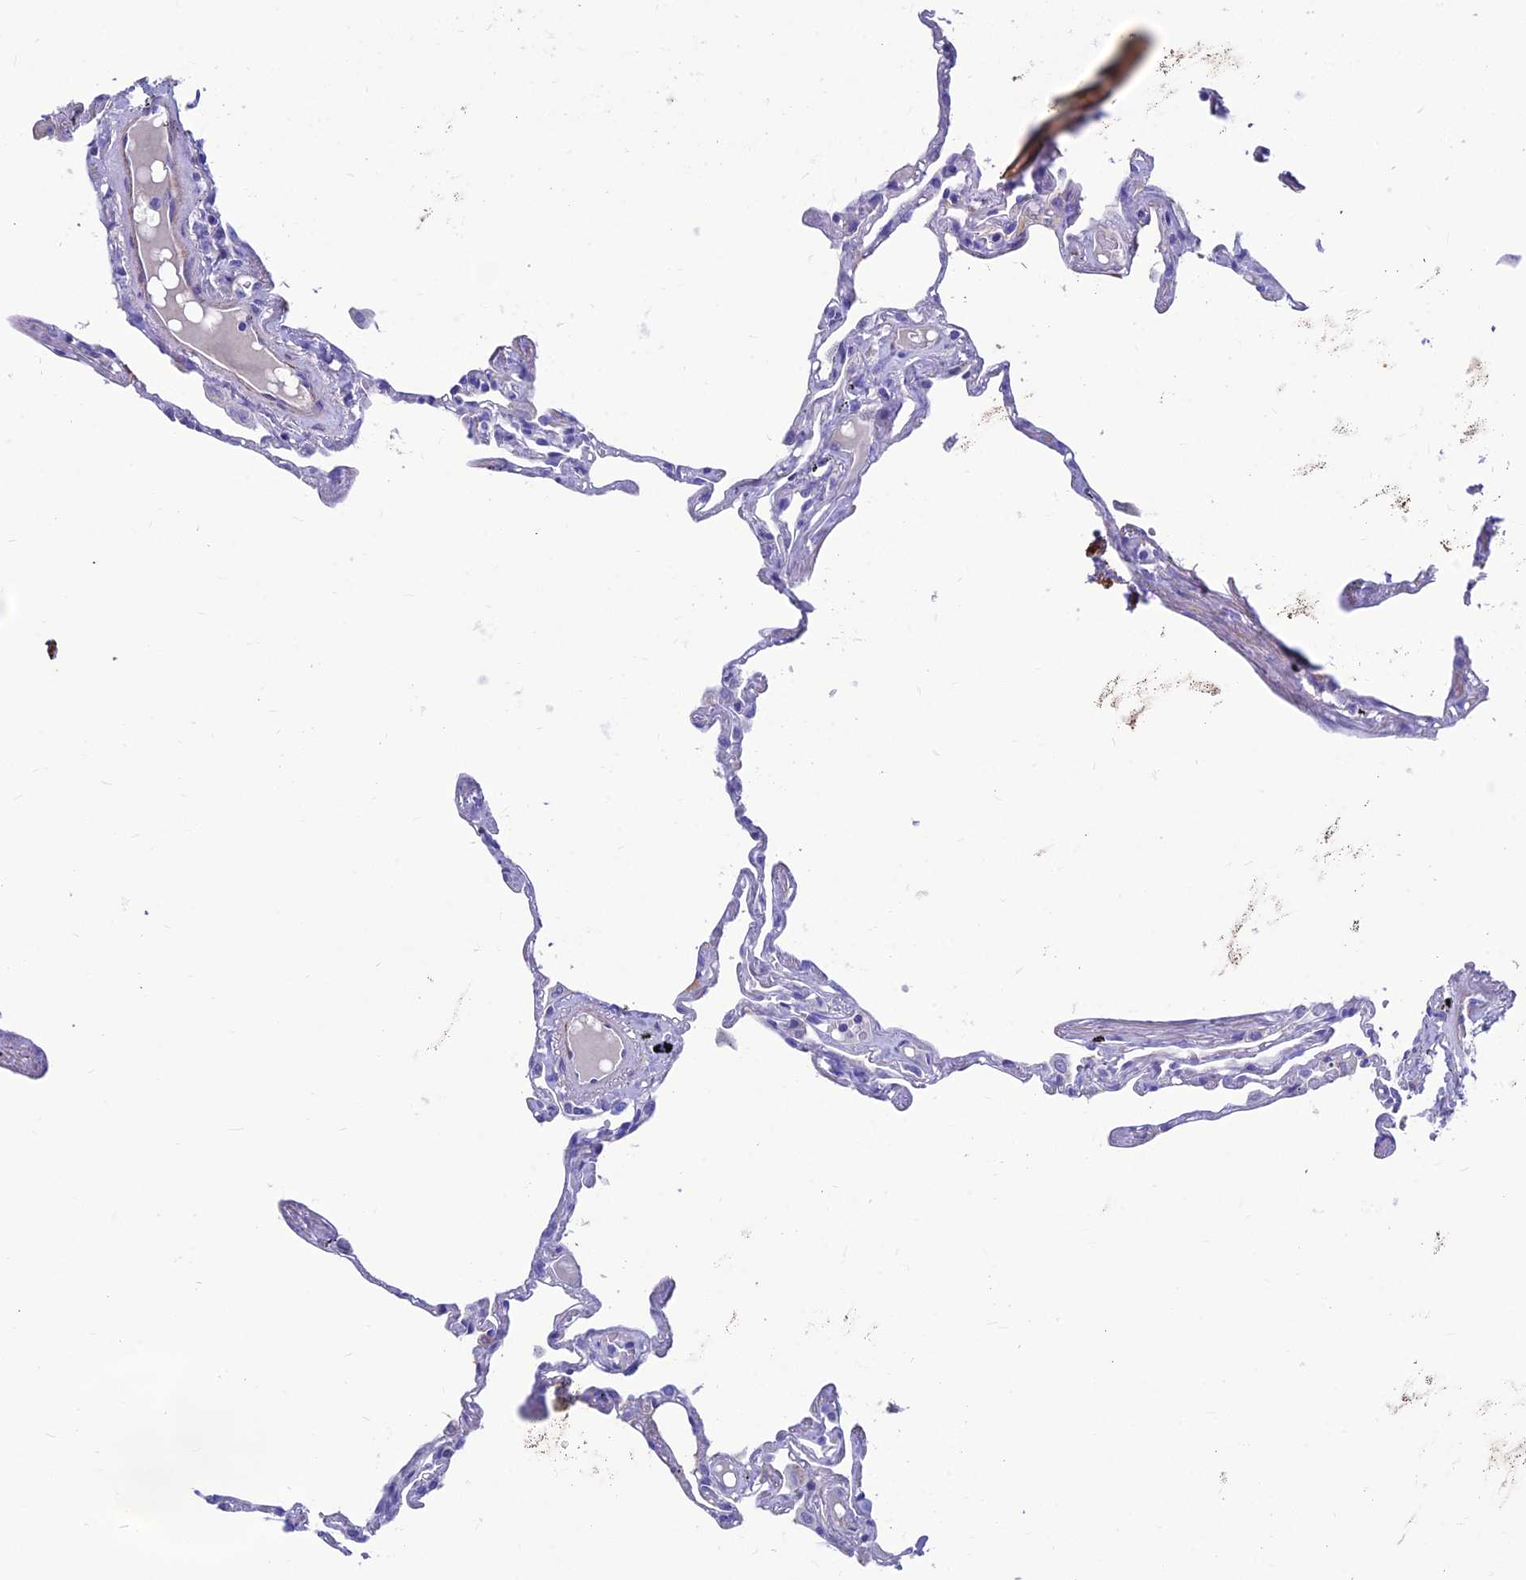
{"staining": {"intensity": "negative", "quantity": "none", "location": "none"}, "tissue": "lung", "cell_type": "Alveolar cells", "image_type": "normal", "snomed": [{"axis": "morphology", "description": "Normal tissue, NOS"}, {"axis": "topography", "description": "Lung"}], "caption": "DAB immunohistochemical staining of normal human lung exhibits no significant positivity in alveolar cells.", "gene": "GNG11", "patient": {"sex": "female", "age": 67}}